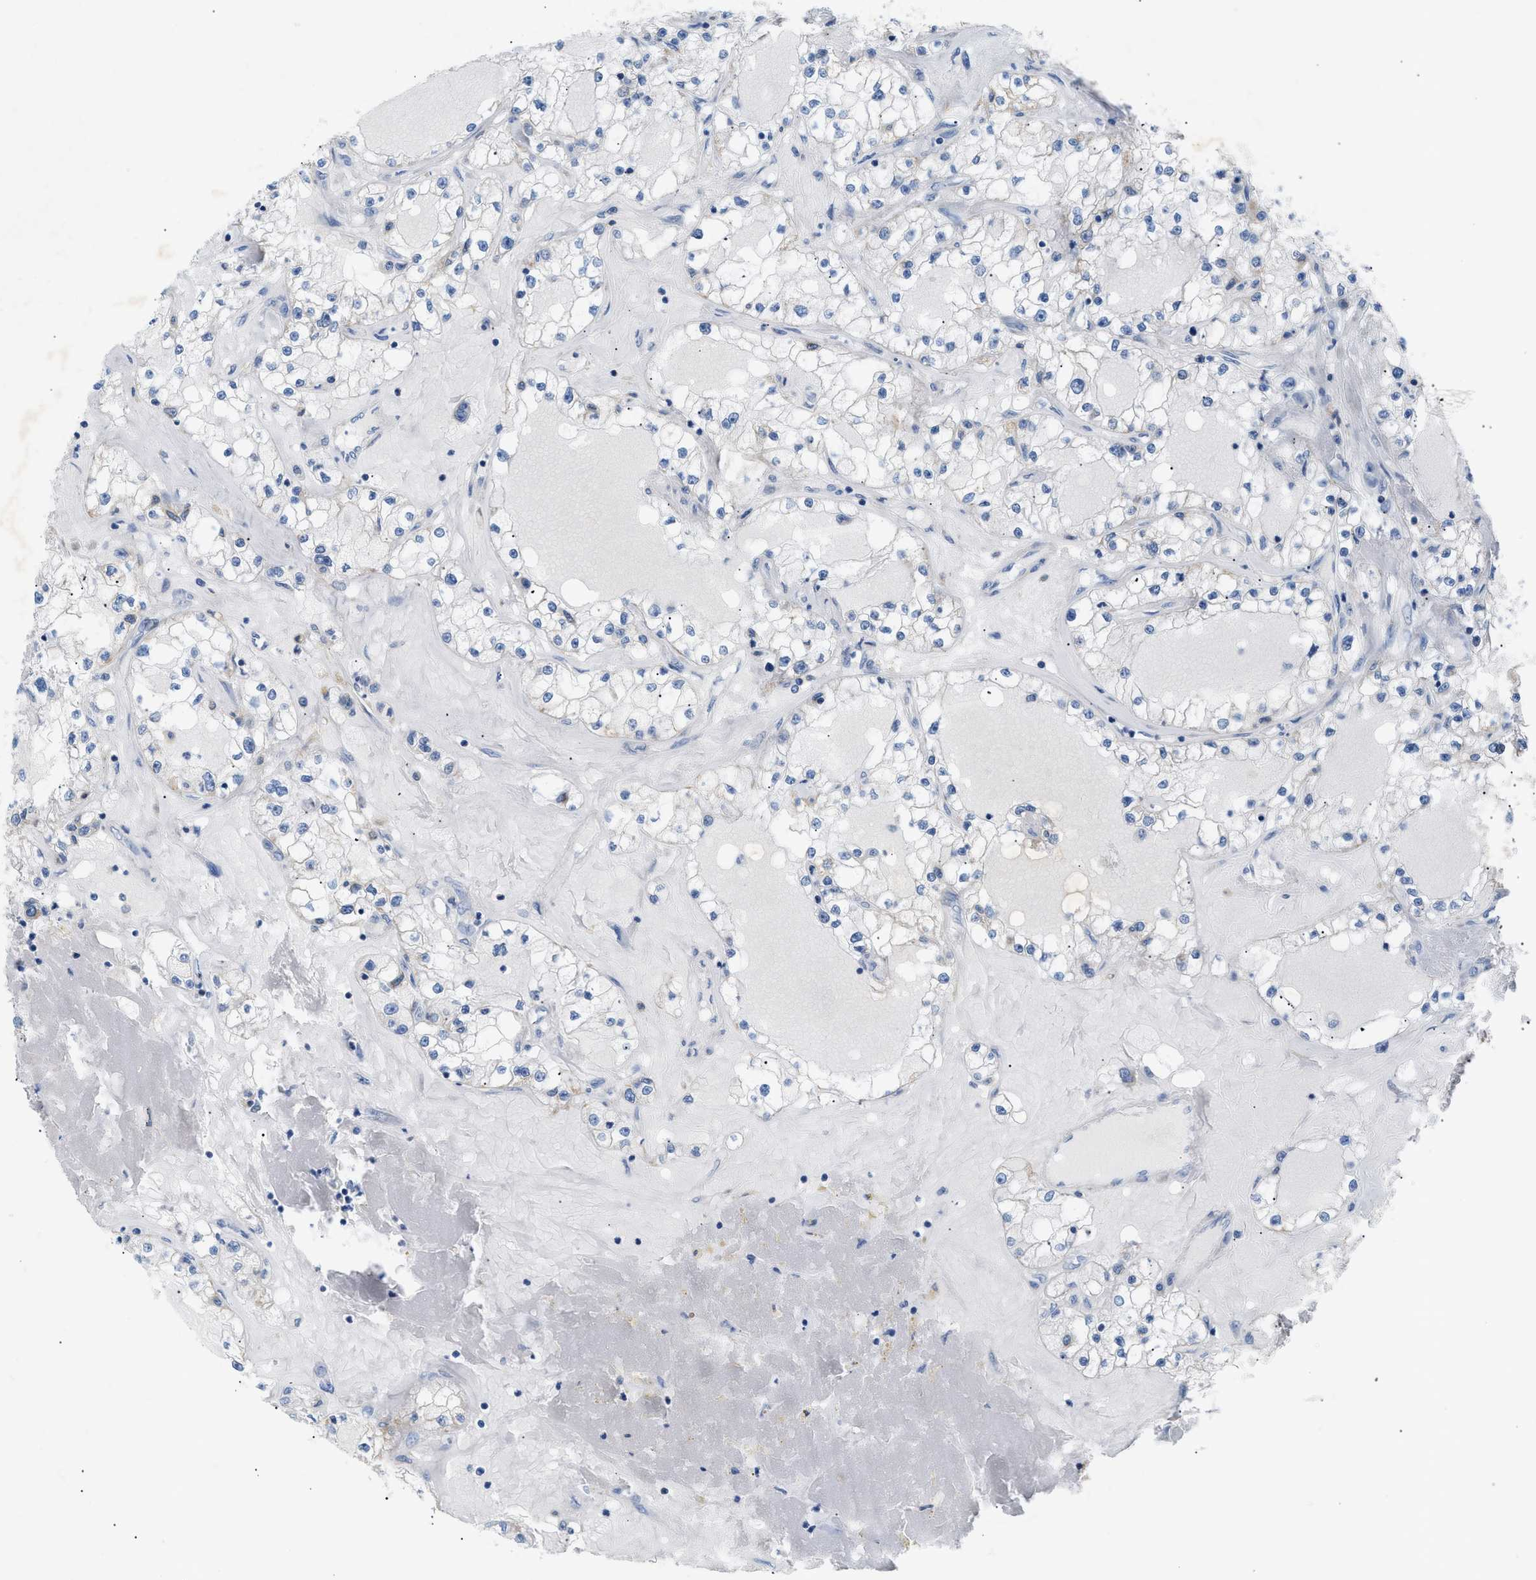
{"staining": {"intensity": "negative", "quantity": "none", "location": "none"}, "tissue": "renal cancer", "cell_type": "Tumor cells", "image_type": "cancer", "snomed": [{"axis": "morphology", "description": "Adenocarcinoma, NOS"}, {"axis": "topography", "description": "Kidney"}], "caption": "Immunohistochemistry photomicrograph of neoplastic tissue: adenocarcinoma (renal) stained with DAB (3,3'-diaminobenzidine) demonstrates no significant protein expression in tumor cells.", "gene": "ILDR1", "patient": {"sex": "male", "age": 56}}